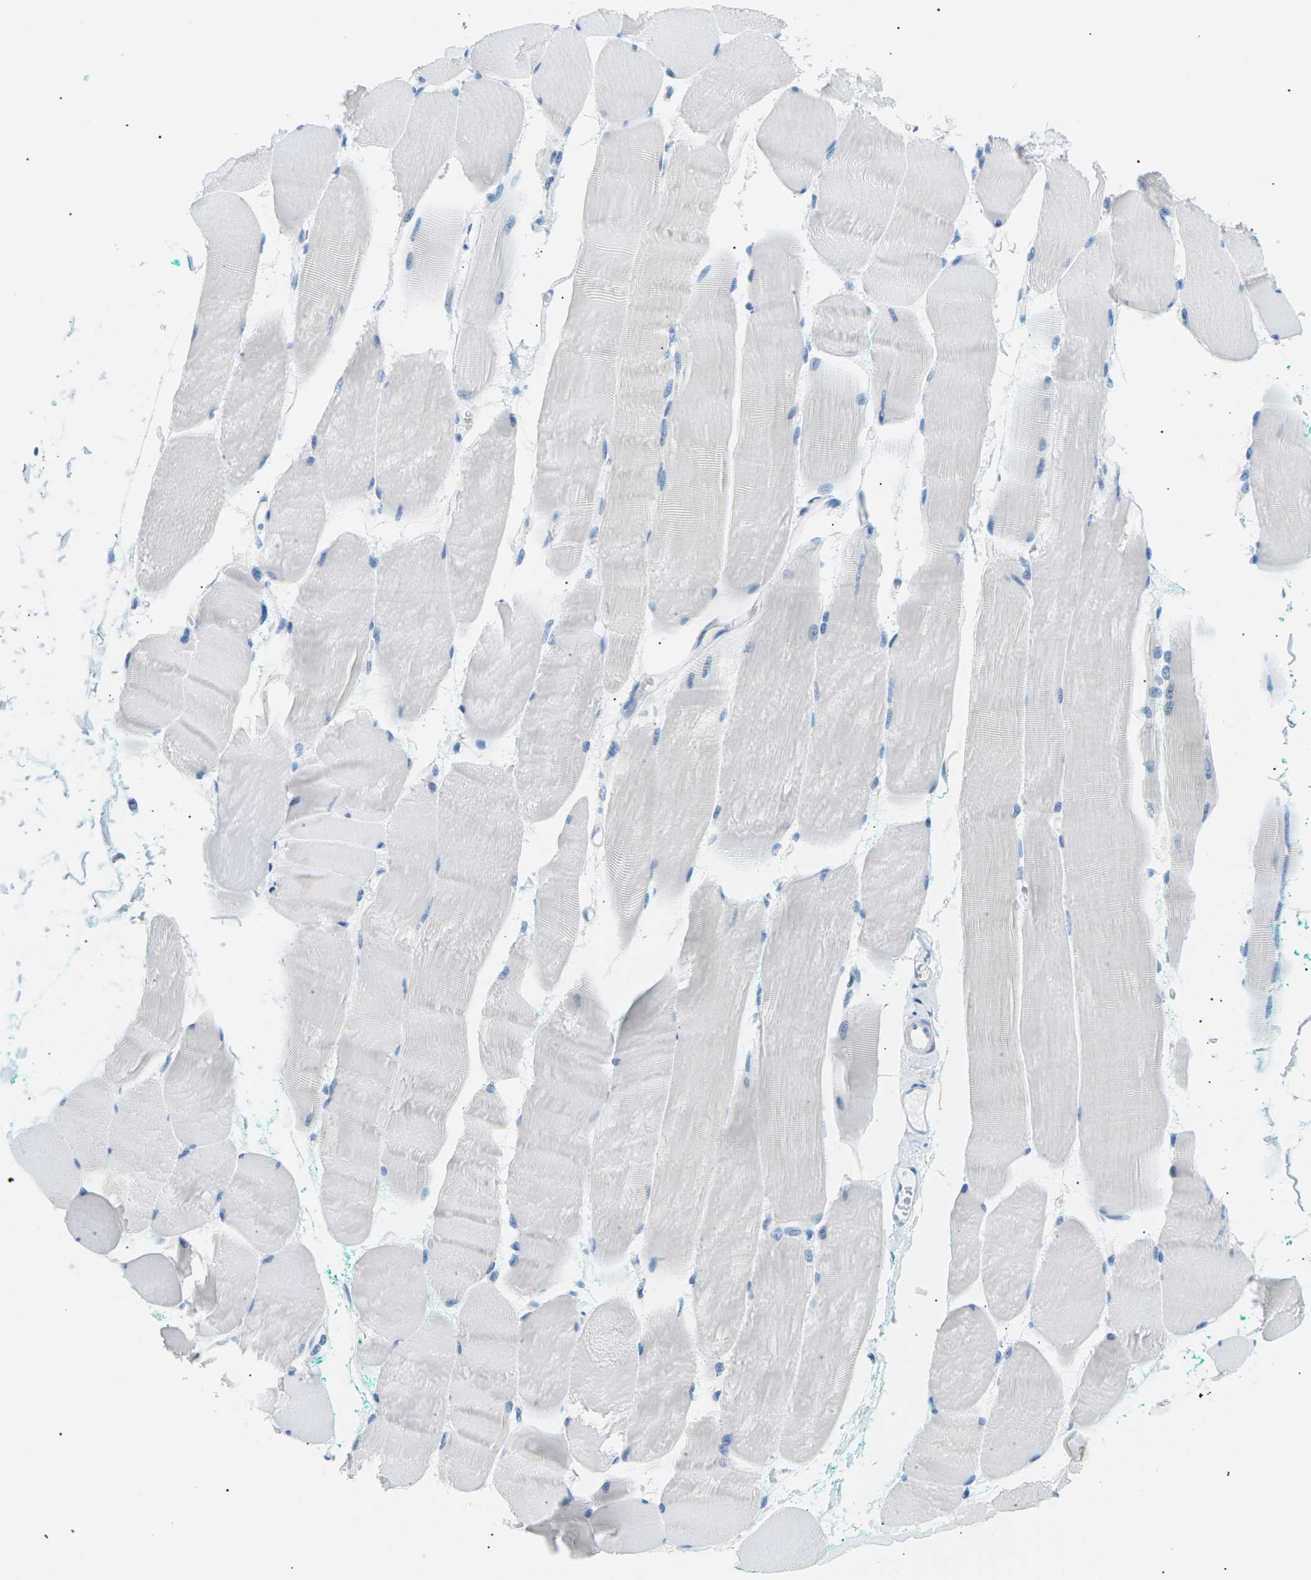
{"staining": {"intensity": "negative", "quantity": "none", "location": "none"}, "tissue": "skeletal muscle", "cell_type": "Myocytes", "image_type": "normal", "snomed": [{"axis": "morphology", "description": "Normal tissue, NOS"}, {"axis": "morphology", "description": "Squamous cell carcinoma, NOS"}, {"axis": "topography", "description": "Skeletal muscle"}], "caption": "This is an IHC photomicrograph of normal skeletal muscle. There is no positivity in myocytes.", "gene": "SEPTIN5", "patient": {"sex": "male", "age": 51}}